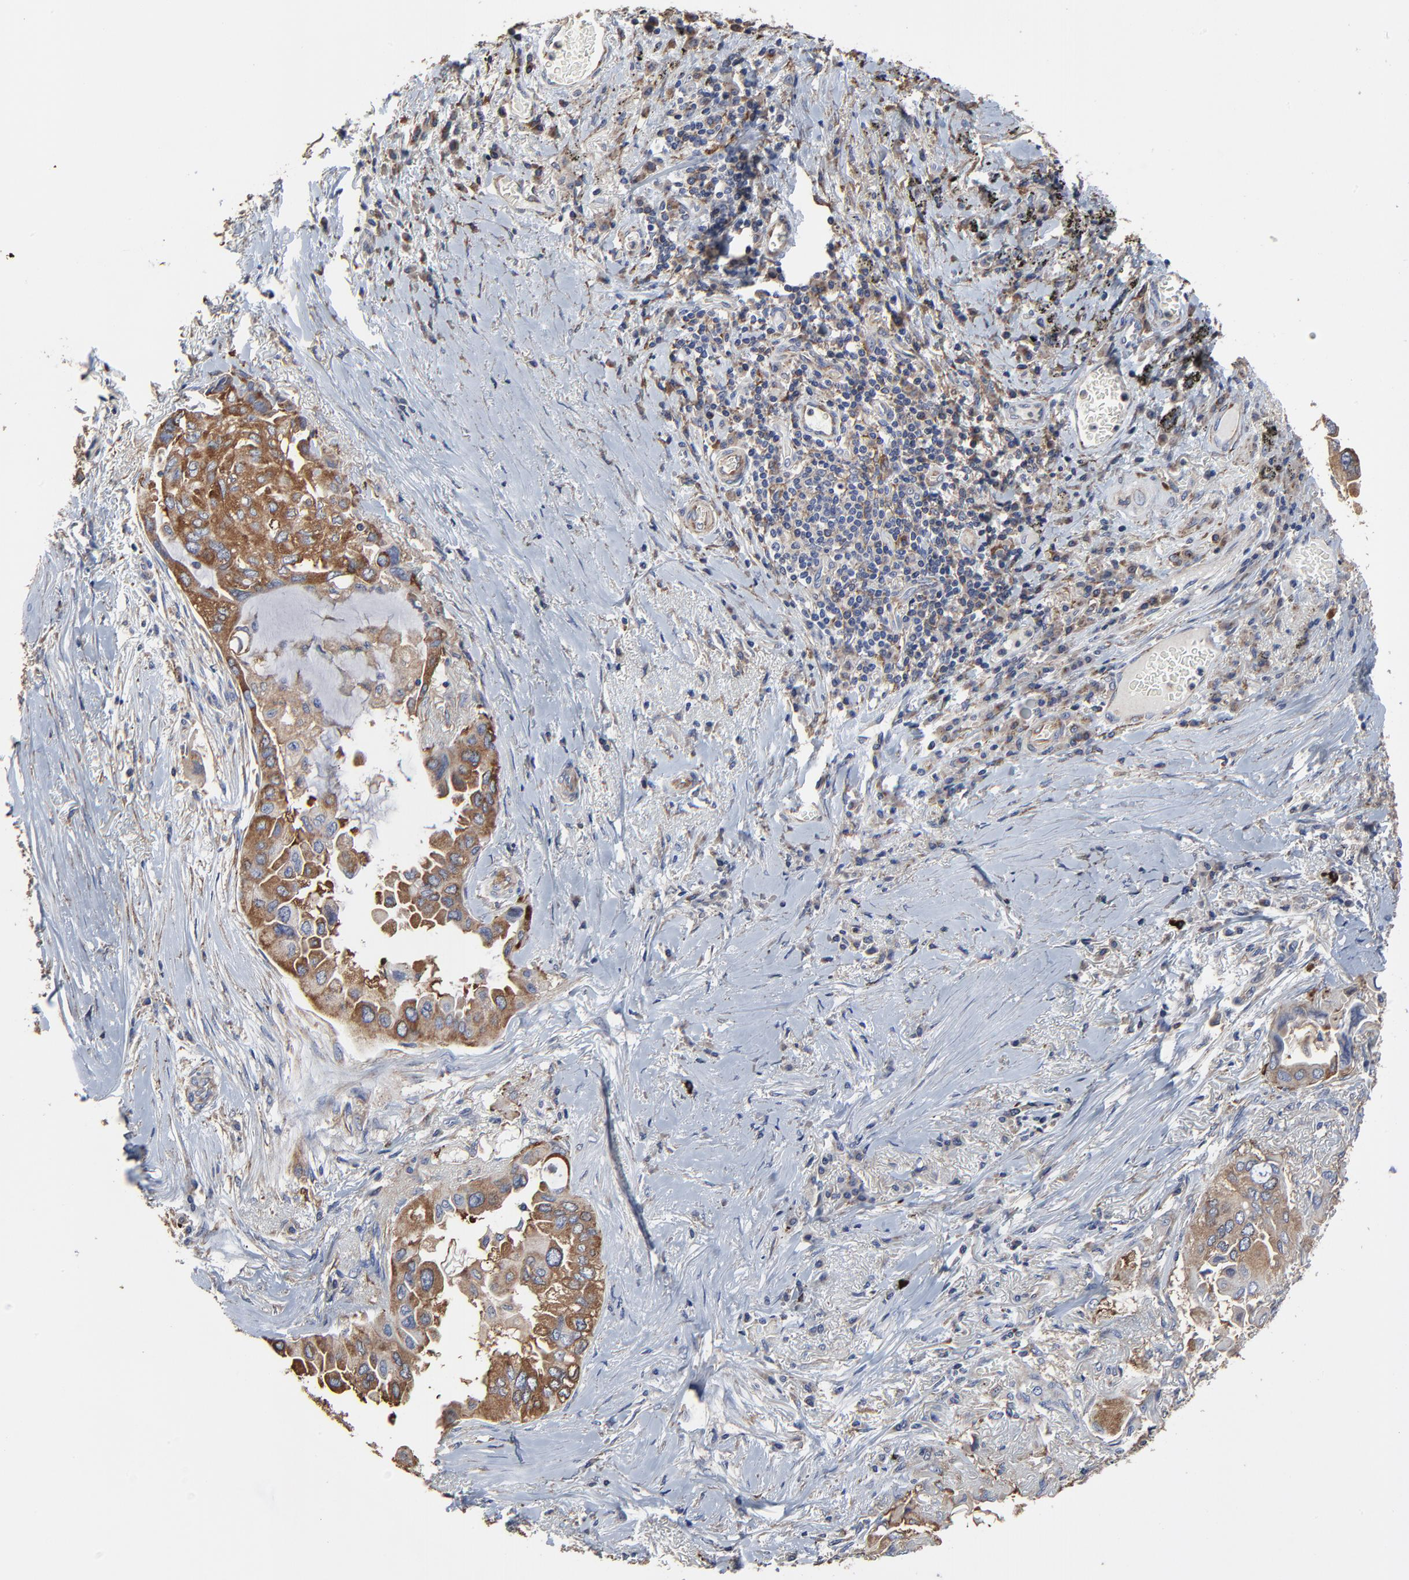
{"staining": {"intensity": "moderate", "quantity": ">75%", "location": "cytoplasmic/membranous"}, "tissue": "lung cancer", "cell_type": "Tumor cells", "image_type": "cancer", "snomed": [{"axis": "morphology", "description": "Adenocarcinoma, NOS"}, {"axis": "topography", "description": "Lung"}], "caption": "Immunohistochemistry (DAB (3,3'-diaminobenzidine)) staining of human adenocarcinoma (lung) shows moderate cytoplasmic/membranous protein staining in about >75% of tumor cells.", "gene": "NXF3", "patient": {"sex": "female", "age": 76}}